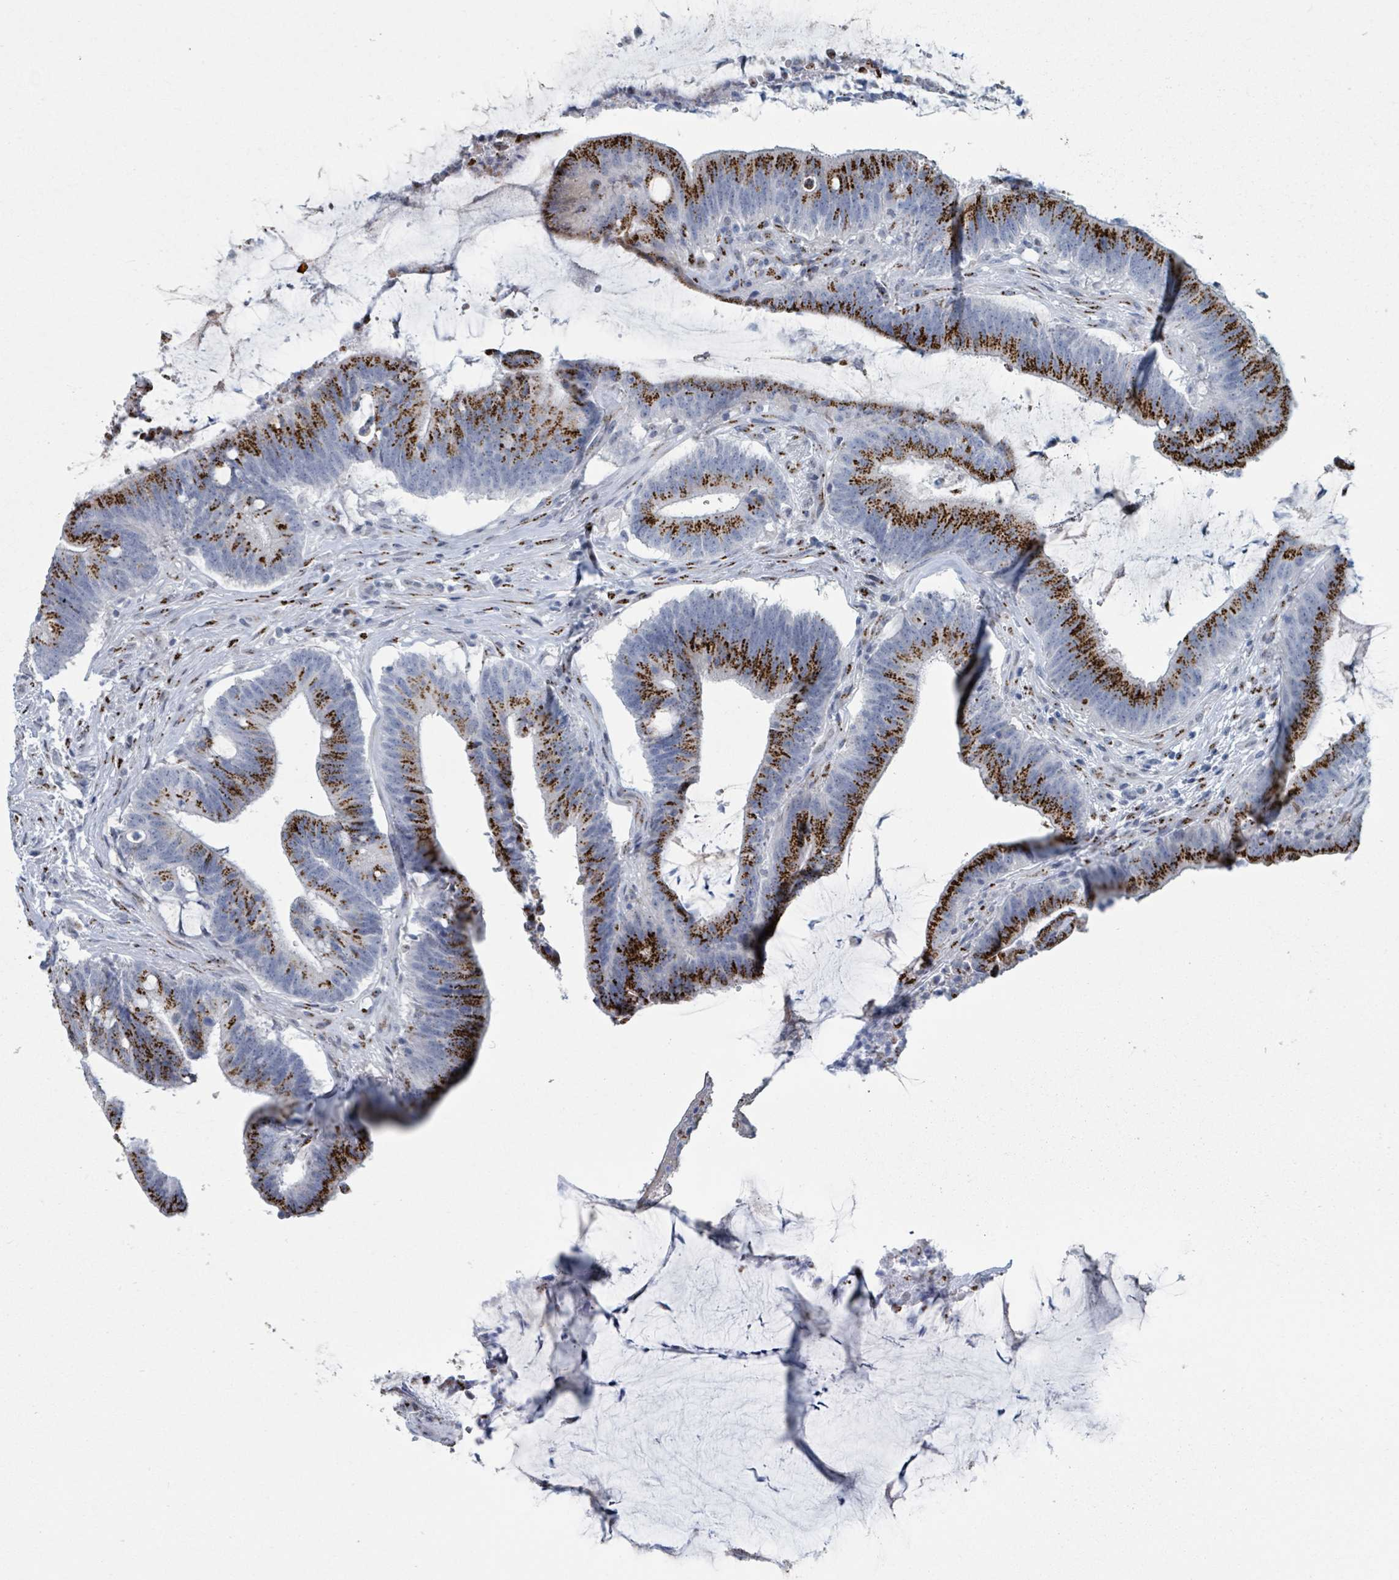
{"staining": {"intensity": "strong", "quantity": "25%-75%", "location": "cytoplasmic/membranous"}, "tissue": "colorectal cancer", "cell_type": "Tumor cells", "image_type": "cancer", "snomed": [{"axis": "morphology", "description": "Adenocarcinoma, NOS"}, {"axis": "topography", "description": "Colon"}], "caption": "A brown stain highlights strong cytoplasmic/membranous positivity of a protein in colorectal cancer tumor cells.", "gene": "DCAF5", "patient": {"sex": "female", "age": 43}}